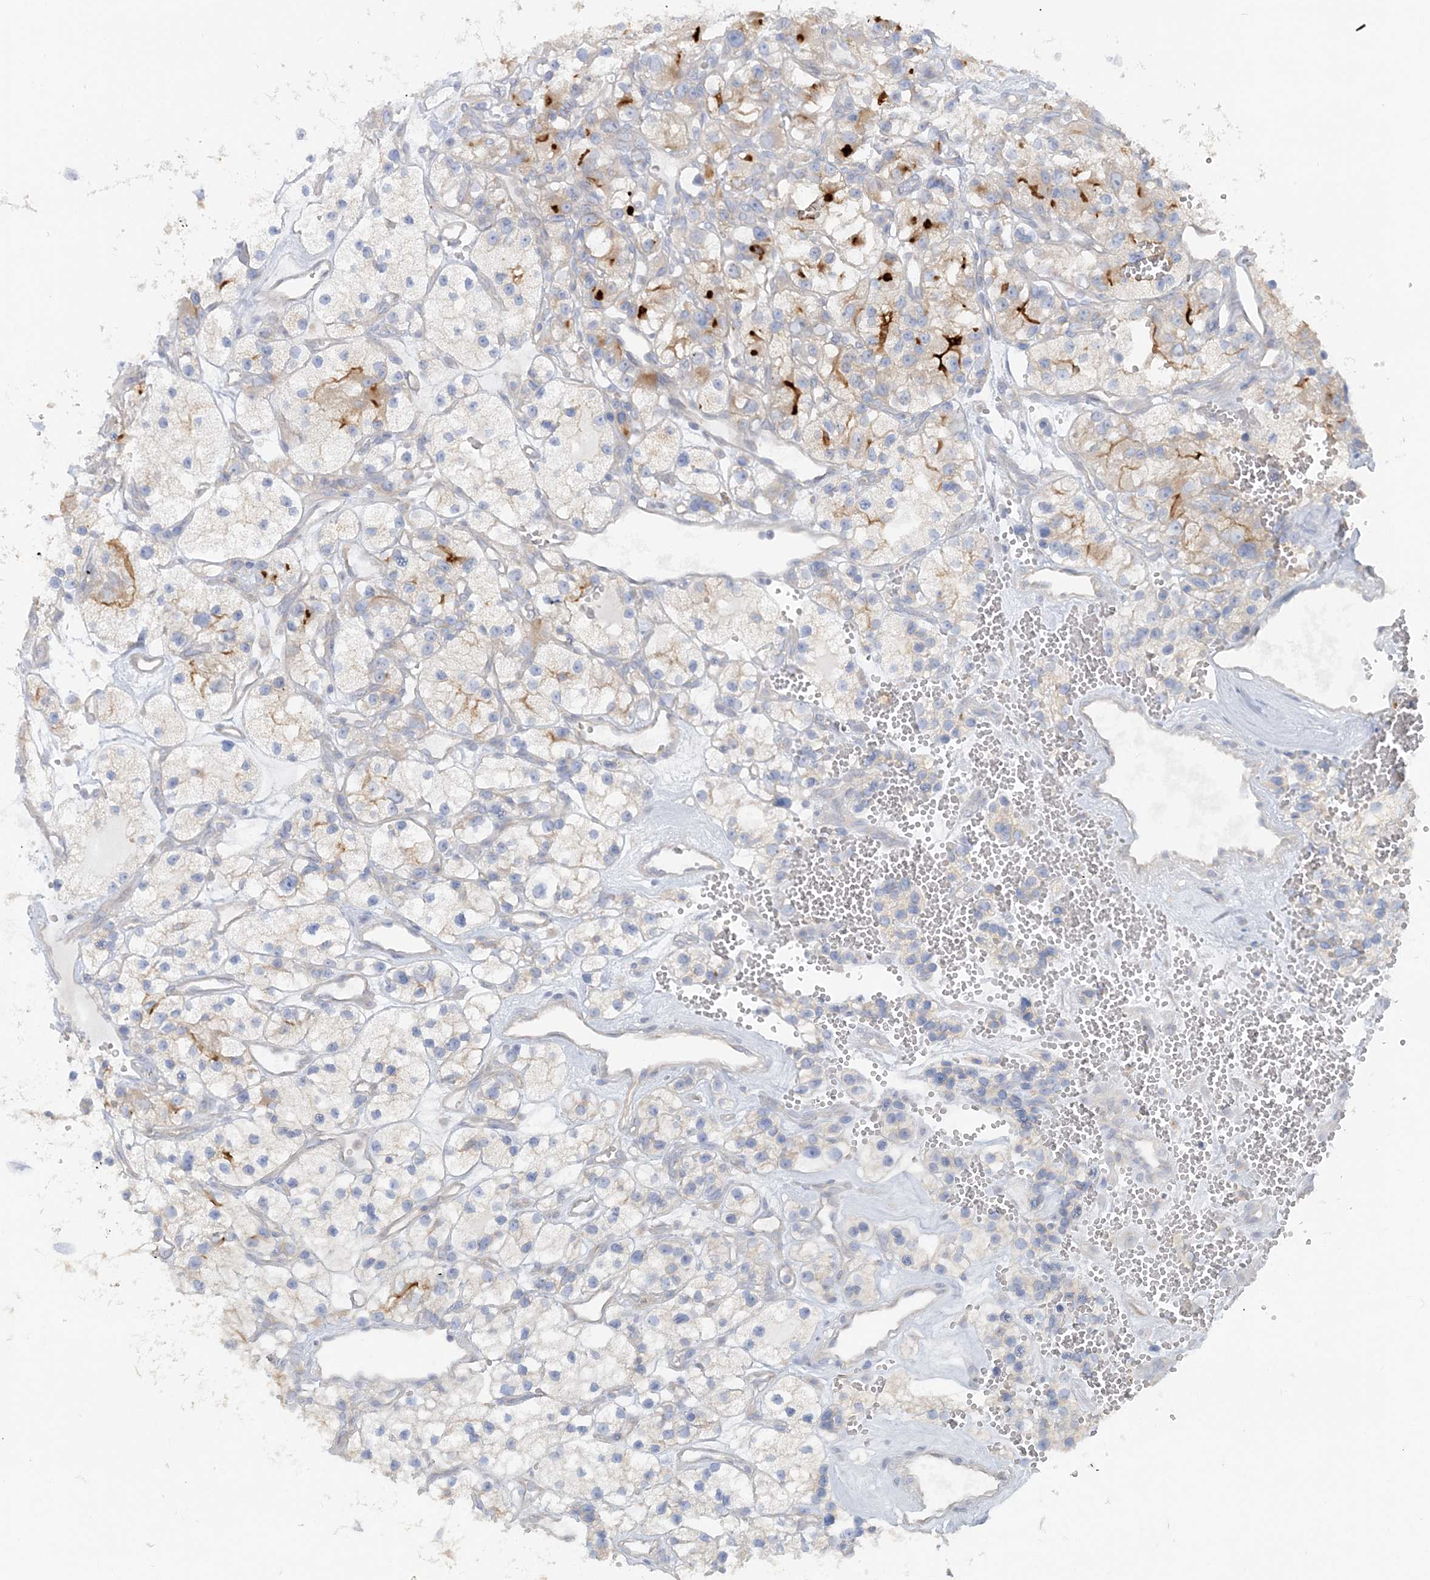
{"staining": {"intensity": "moderate", "quantity": "<25%", "location": "cytoplasmic/membranous"}, "tissue": "renal cancer", "cell_type": "Tumor cells", "image_type": "cancer", "snomed": [{"axis": "morphology", "description": "Adenocarcinoma, NOS"}, {"axis": "topography", "description": "Kidney"}], "caption": "Renal adenocarcinoma stained for a protein reveals moderate cytoplasmic/membranous positivity in tumor cells.", "gene": "TBC1D5", "patient": {"sex": "female", "age": 57}}